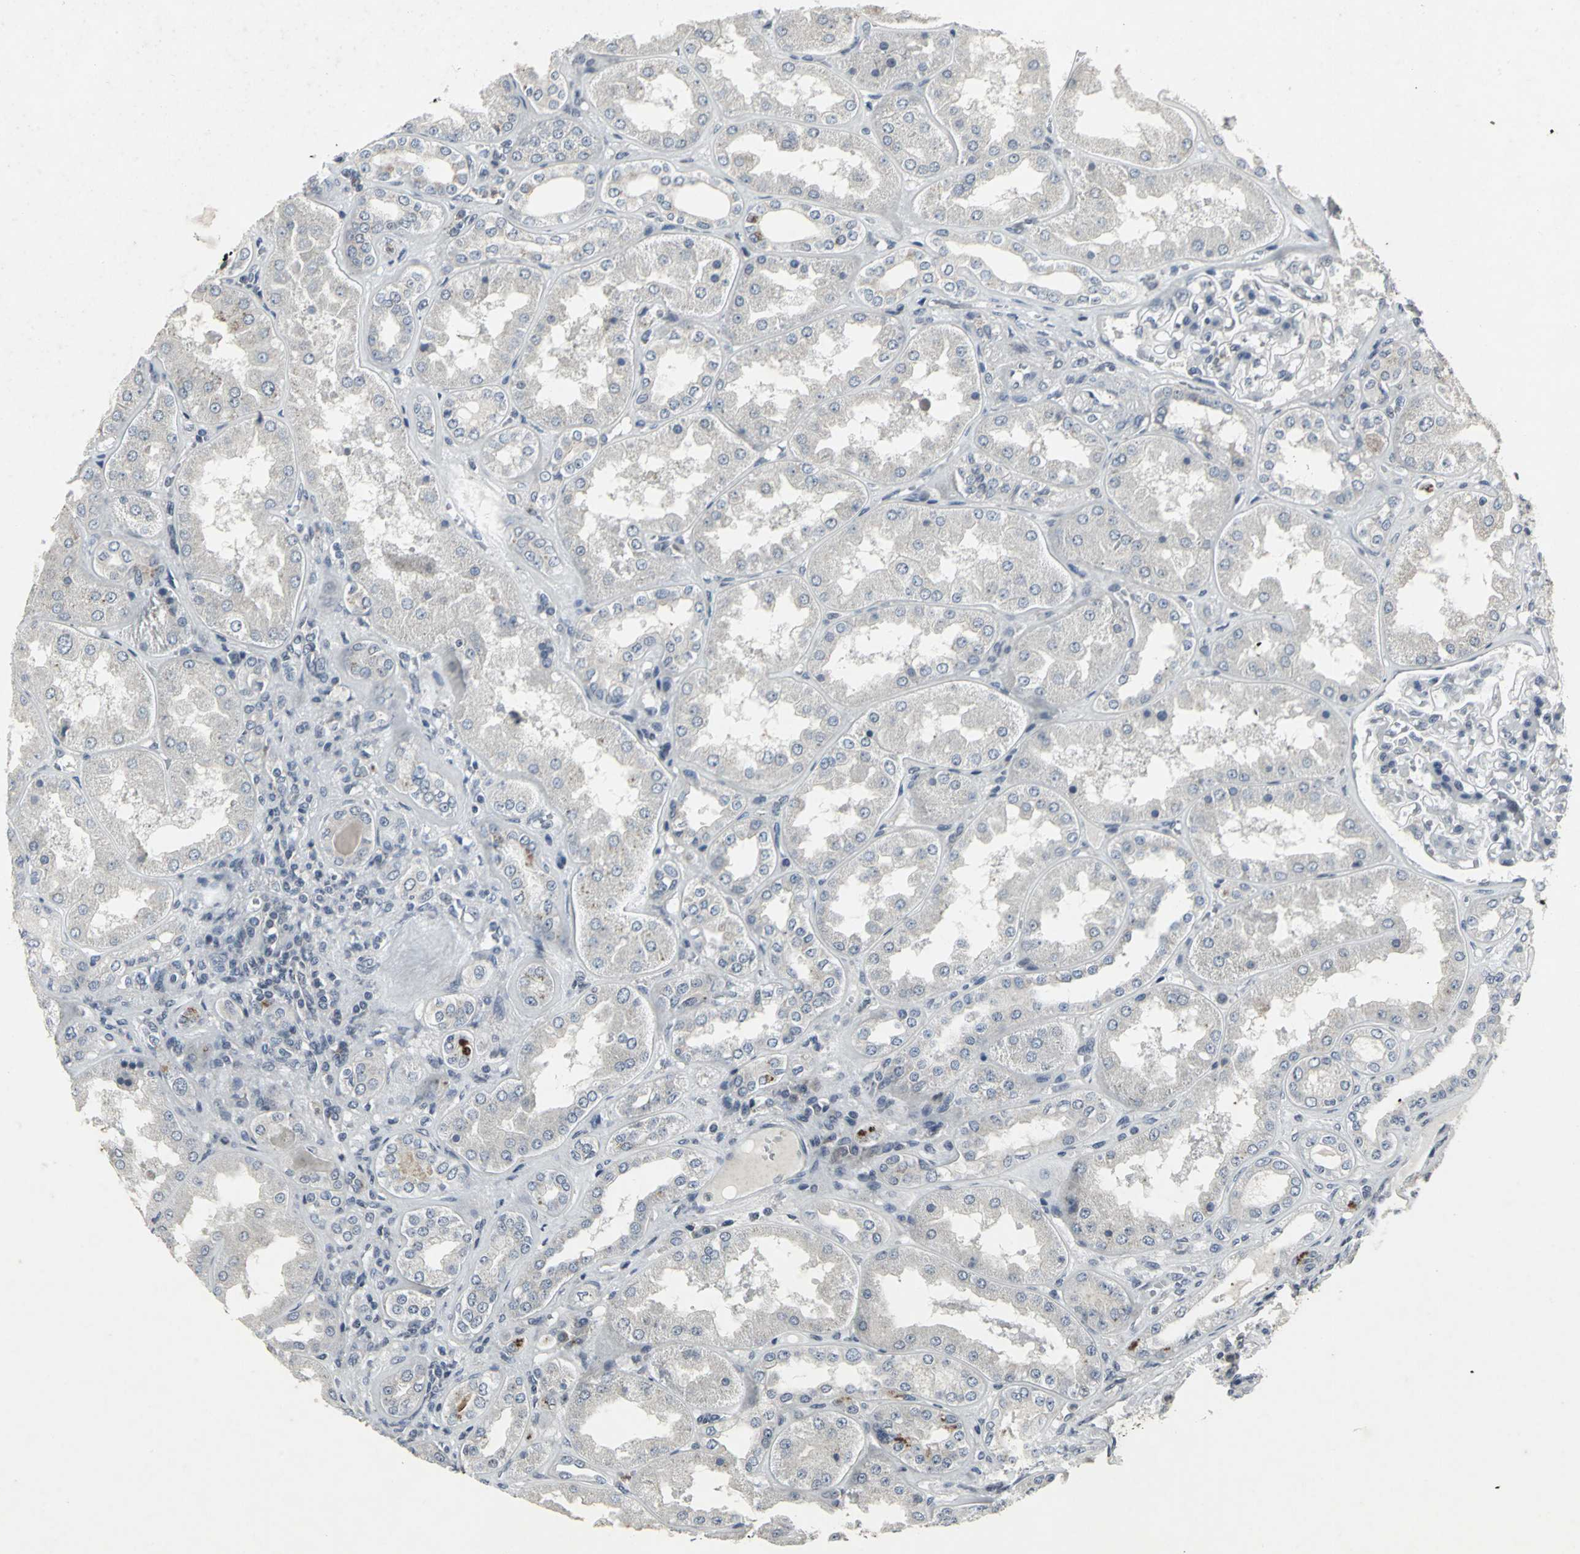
{"staining": {"intensity": "negative", "quantity": "none", "location": "none"}, "tissue": "kidney", "cell_type": "Cells in glomeruli", "image_type": "normal", "snomed": [{"axis": "morphology", "description": "Normal tissue, NOS"}, {"axis": "topography", "description": "Kidney"}], "caption": "Photomicrograph shows no protein positivity in cells in glomeruli of unremarkable kidney.", "gene": "BMP4", "patient": {"sex": "female", "age": 56}}